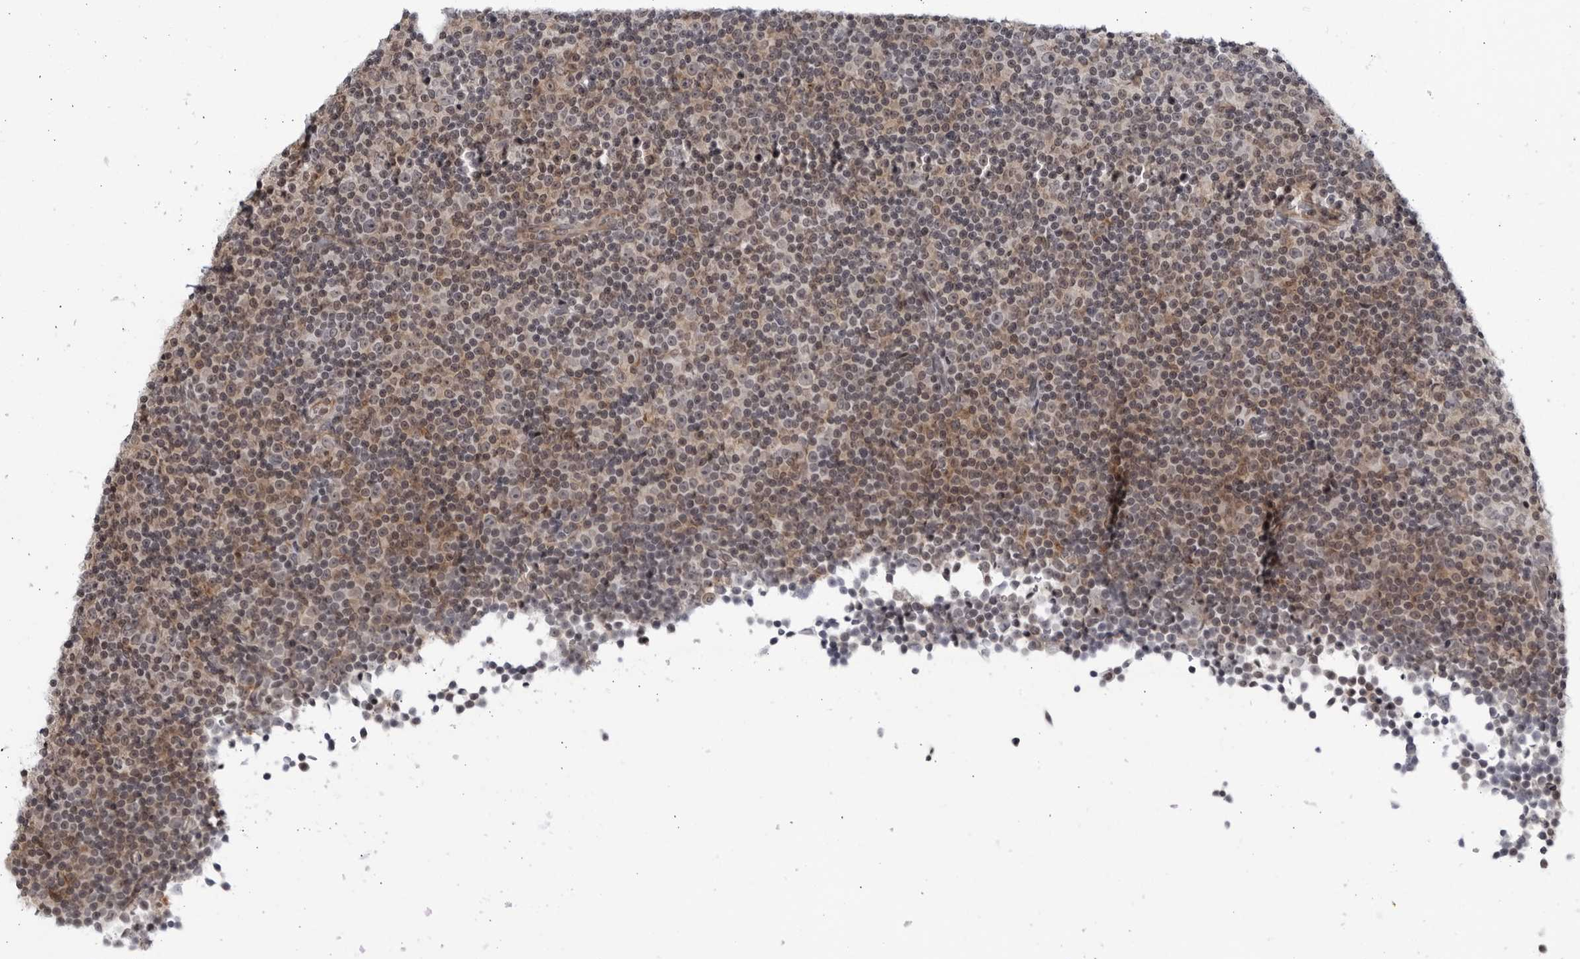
{"staining": {"intensity": "weak", "quantity": "25%-75%", "location": "cytoplasmic/membranous,nuclear"}, "tissue": "lymphoma", "cell_type": "Tumor cells", "image_type": "cancer", "snomed": [{"axis": "morphology", "description": "Malignant lymphoma, non-Hodgkin's type, Low grade"}, {"axis": "topography", "description": "Lymph node"}], "caption": "Lymphoma tissue shows weak cytoplasmic/membranous and nuclear expression in about 25%-75% of tumor cells, visualized by immunohistochemistry.", "gene": "DTL", "patient": {"sex": "female", "age": 67}}